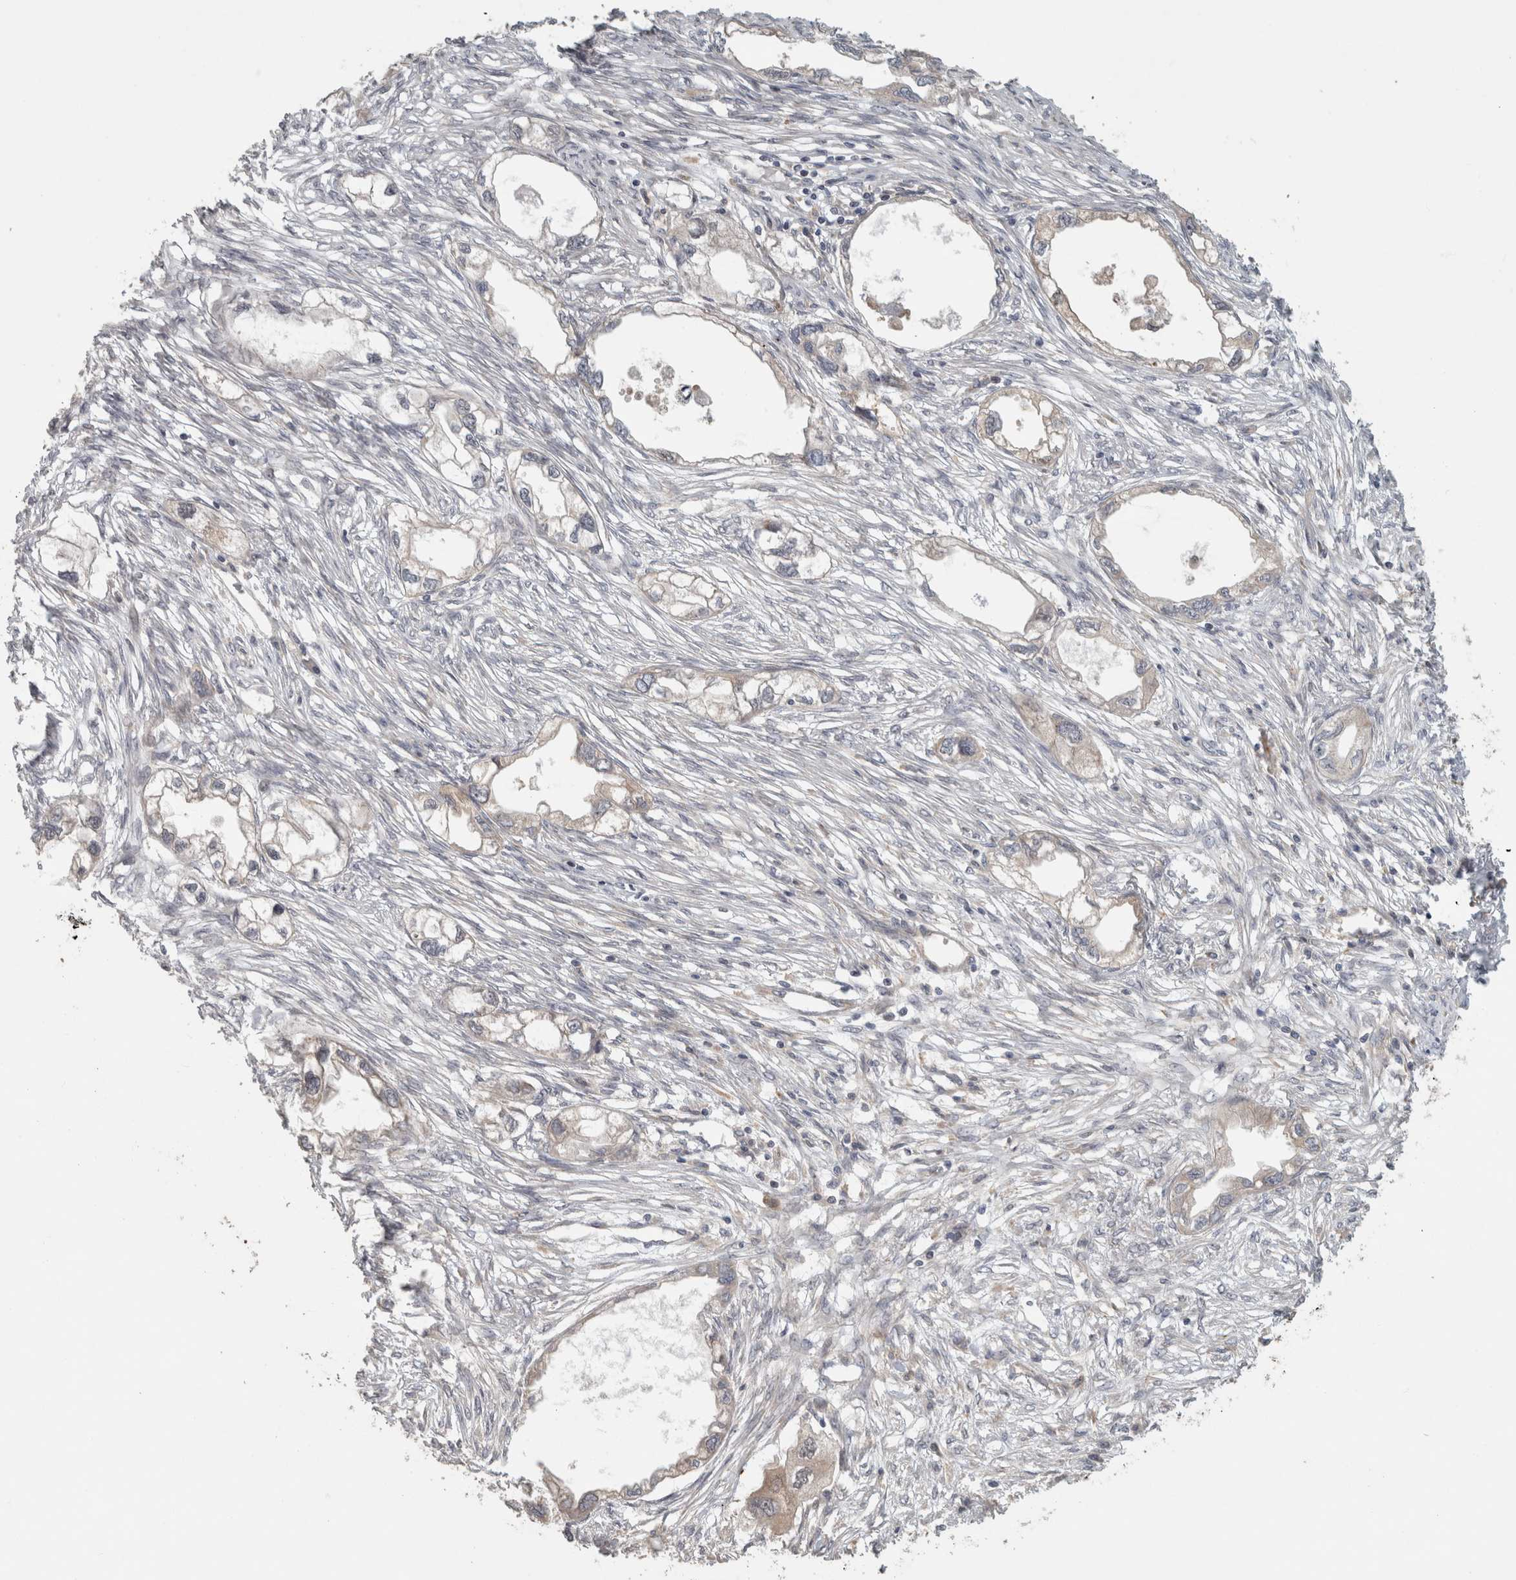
{"staining": {"intensity": "weak", "quantity": "<25%", "location": "cytoplasmic/membranous"}, "tissue": "endometrial cancer", "cell_type": "Tumor cells", "image_type": "cancer", "snomed": [{"axis": "morphology", "description": "Adenocarcinoma, NOS"}, {"axis": "morphology", "description": "Adenocarcinoma, metastatic, NOS"}, {"axis": "topography", "description": "Adipose tissue"}, {"axis": "topography", "description": "Endometrium"}], "caption": "The histopathology image displays no staining of tumor cells in endometrial adenocarcinoma.", "gene": "SIPA1L2", "patient": {"sex": "female", "age": 67}}